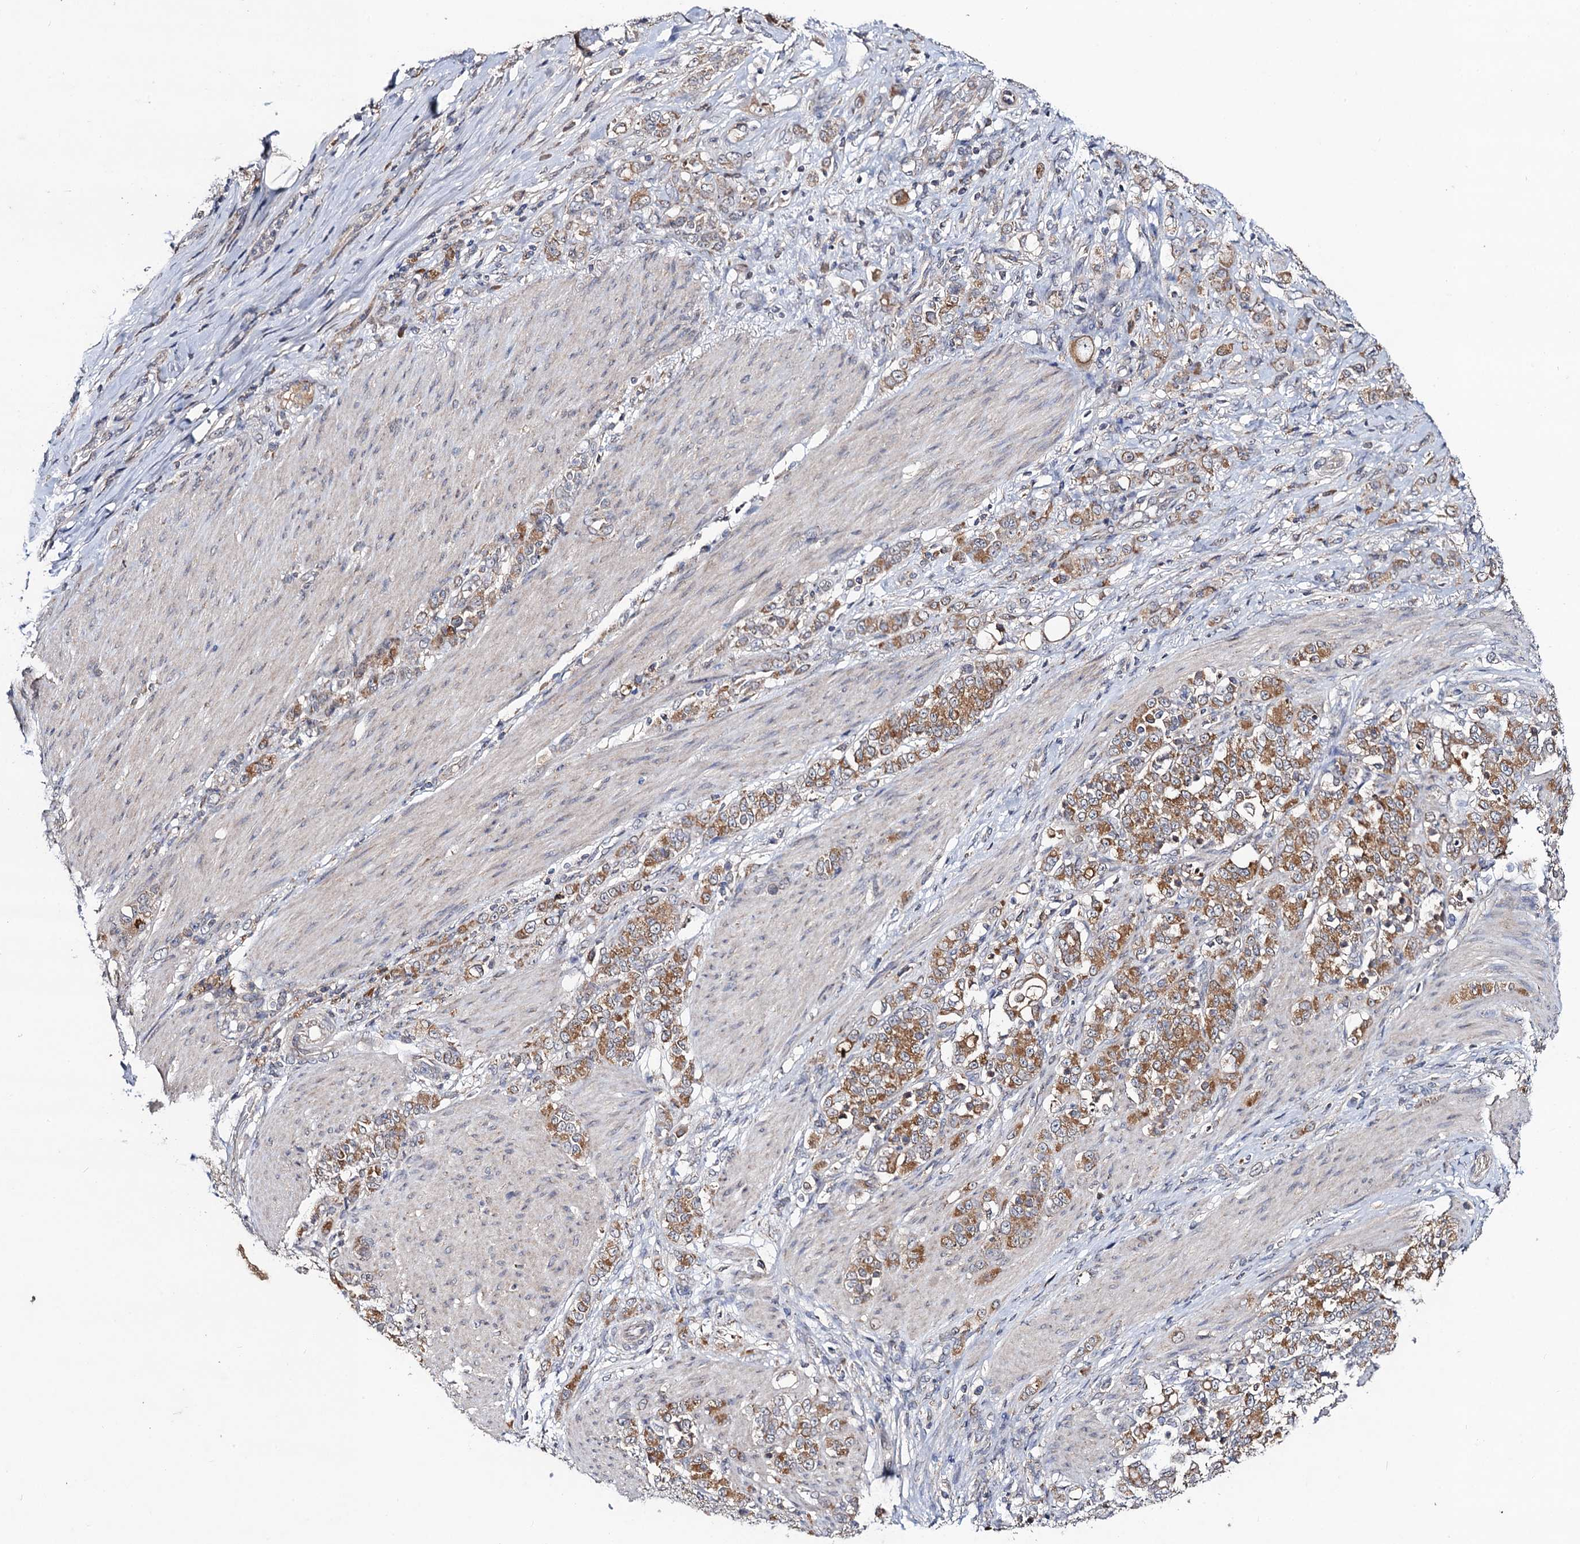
{"staining": {"intensity": "moderate", "quantity": ">75%", "location": "cytoplasmic/membranous"}, "tissue": "stomach cancer", "cell_type": "Tumor cells", "image_type": "cancer", "snomed": [{"axis": "morphology", "description": "Adenocarcinoma, NOS"}, {"axis": "topography", "description": "Stomach"}], "caption": "IHC of human stomach cancer (adenocarcinoma) reveals medium levels of moderate cytoplasmic/membranous positivity in about >75% of tumor cells.", "gene": "VPS37D", "patient": {"sex": "female", "age": 79}}